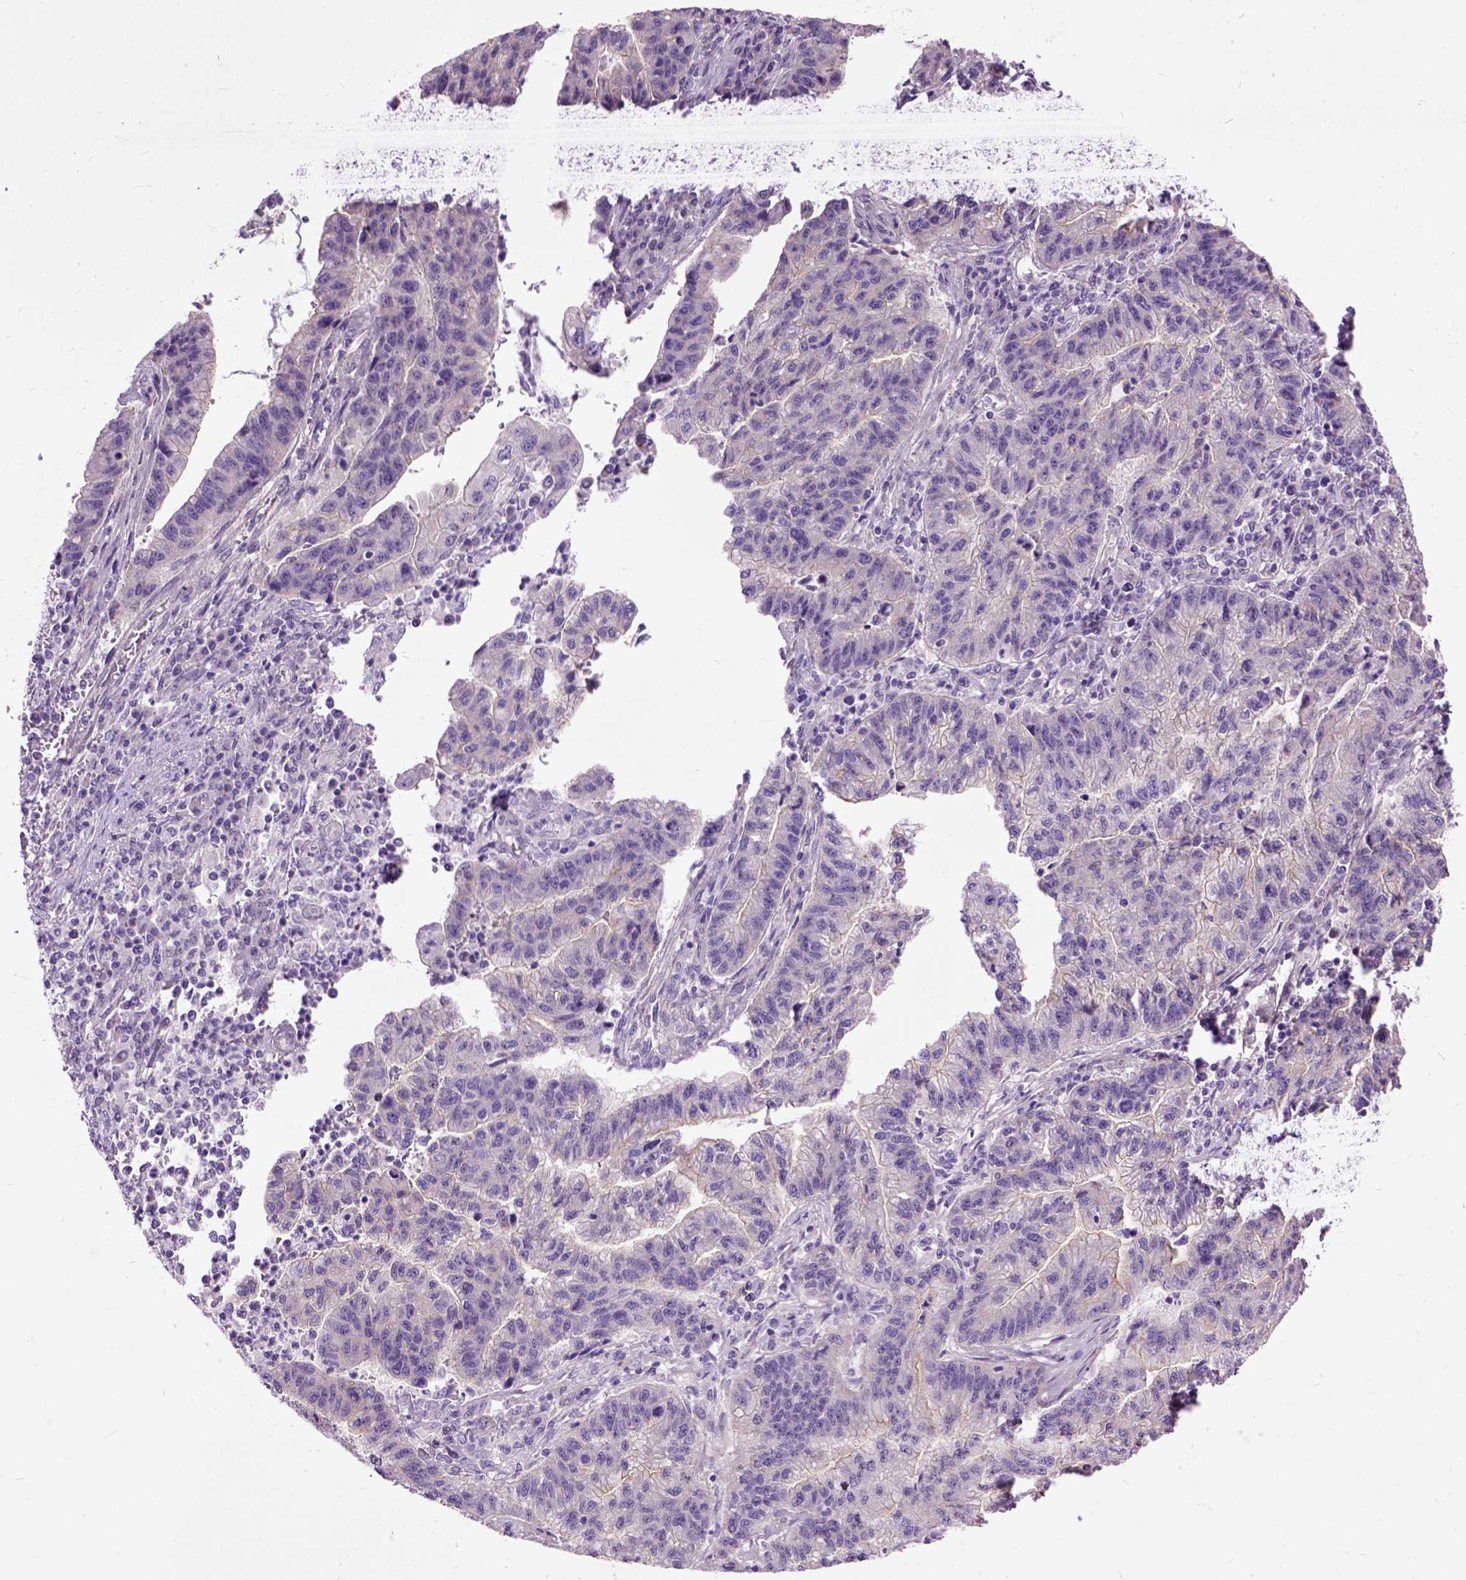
{"staining": {"intensity": "negative", "quantity": "none", "location": "none"}, "tissue": "stomach cancer", "cell_type": "Tumor cells", "image_type": "cancer", "snomed": [{"axis": "morphology", "description": "Adenocarcinoma, NOS"}, {"axis": "topography", "description": "Stomach"}], "caption": "Micrograph shows no protein positivity in tumor cells of stomach adenocarcinoma tissue. Brightfield microscopy of immunohistochemistry stained with DAB (3,3'-diaminobenzidine) (brown) and hematoxylin (blue), captured at high magnification.", "gene": "MAPT", "patient": {"sex": "male", "age": 83}}